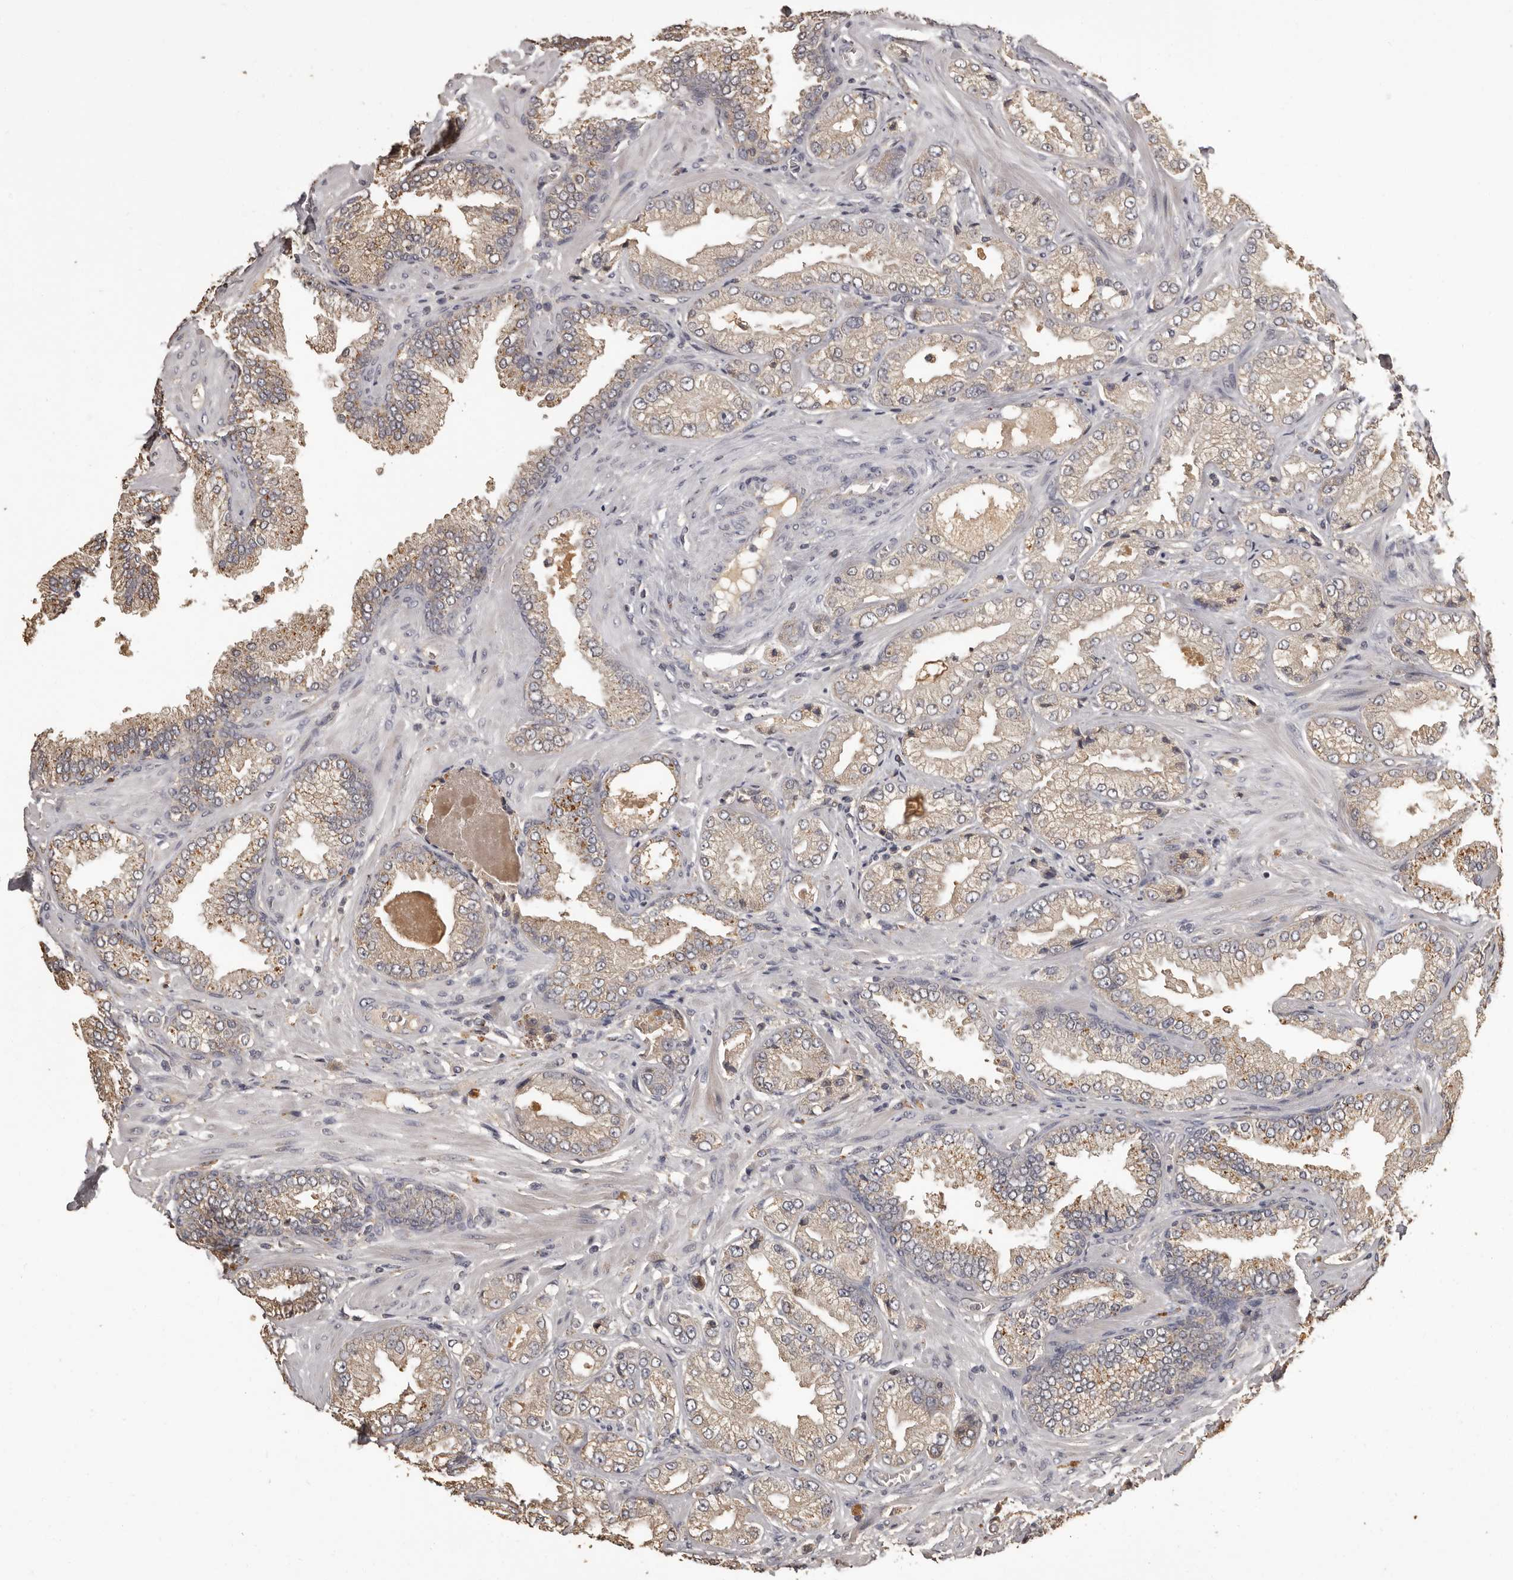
{"staining": {"intensity": "weak", "quantity": ">75%", "location": "cytoplasmic/membranous"}, "tissue": "prostate cancer", "cell_type": "Tumor cells", "image_type": "cancer", "snomed": [{"axis": "morphology", "description": "Adenocarcinoma, Low grade"}, {"axis": "topography", "description": "Prostate"}], "caption": "Immunohistochemistry (IHC) photomicrograph of neoplastic tissue: human prostate adenocarcinoma (low-grade) stained using IHC displays low levels of weak protein expression localized specifically in the cytoplasmic/membranous of tumor cells, appearing as a cytoplasmic/membranous brown color.", "gene": "MGAT5", "patient": {"sex": "male", "age": 62}}